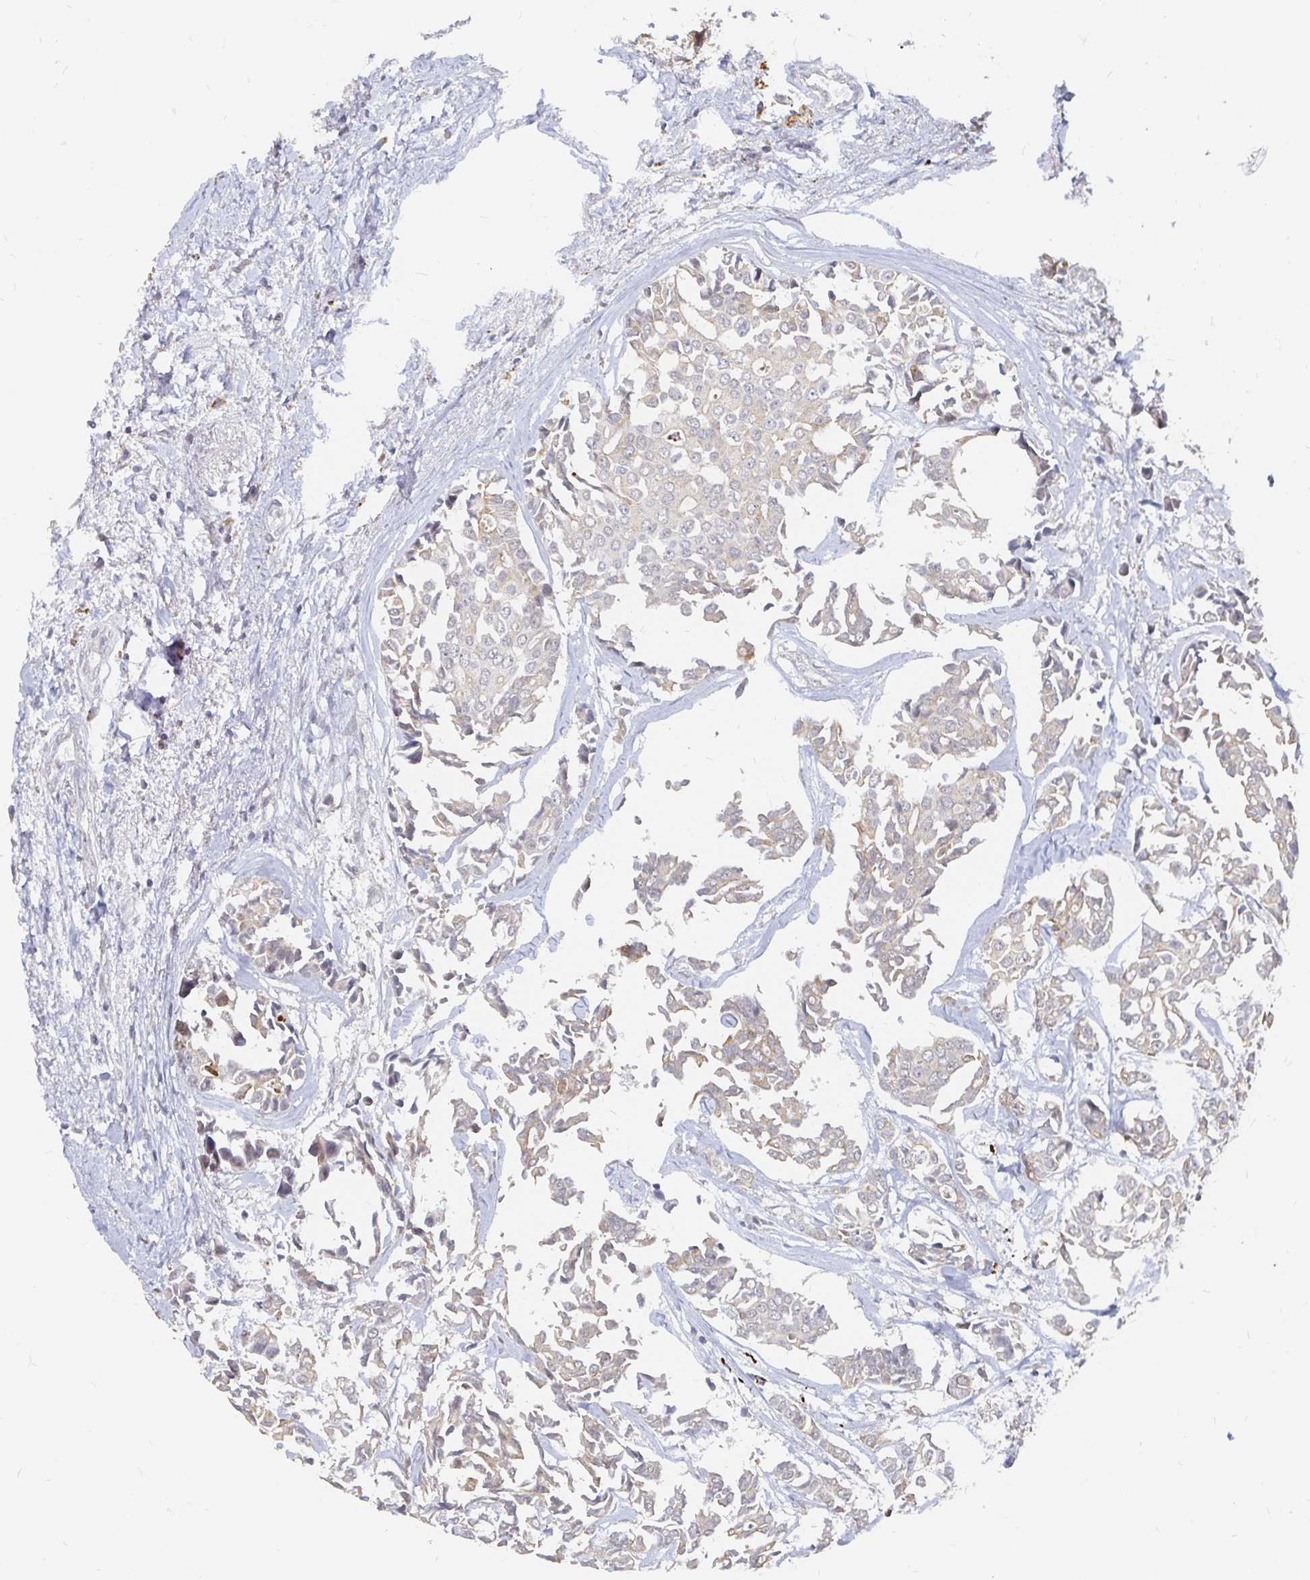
{"staining": {"intensity": "negative", "quantity": "none", "location": "none"}, "tissue": "breast cancer", "cell_type": "Tumor cells", "image_type": "cancer", "snomed": [{"axis": "morphology", "description": "Duct carcinoma"}, {"axis": "topography", "description": "Breast"}], "caption": "Photomicrograph shows no protein staining in tumor cells of infiltrating ductal carcinoma (breast) tissue. (Brightfield microscopy of DAB (3,3'-diaminobenzidine) immunohistochemistry at high magnification).", "gene": "LRP5", "patient": {"sex": "female", "age": 54}}